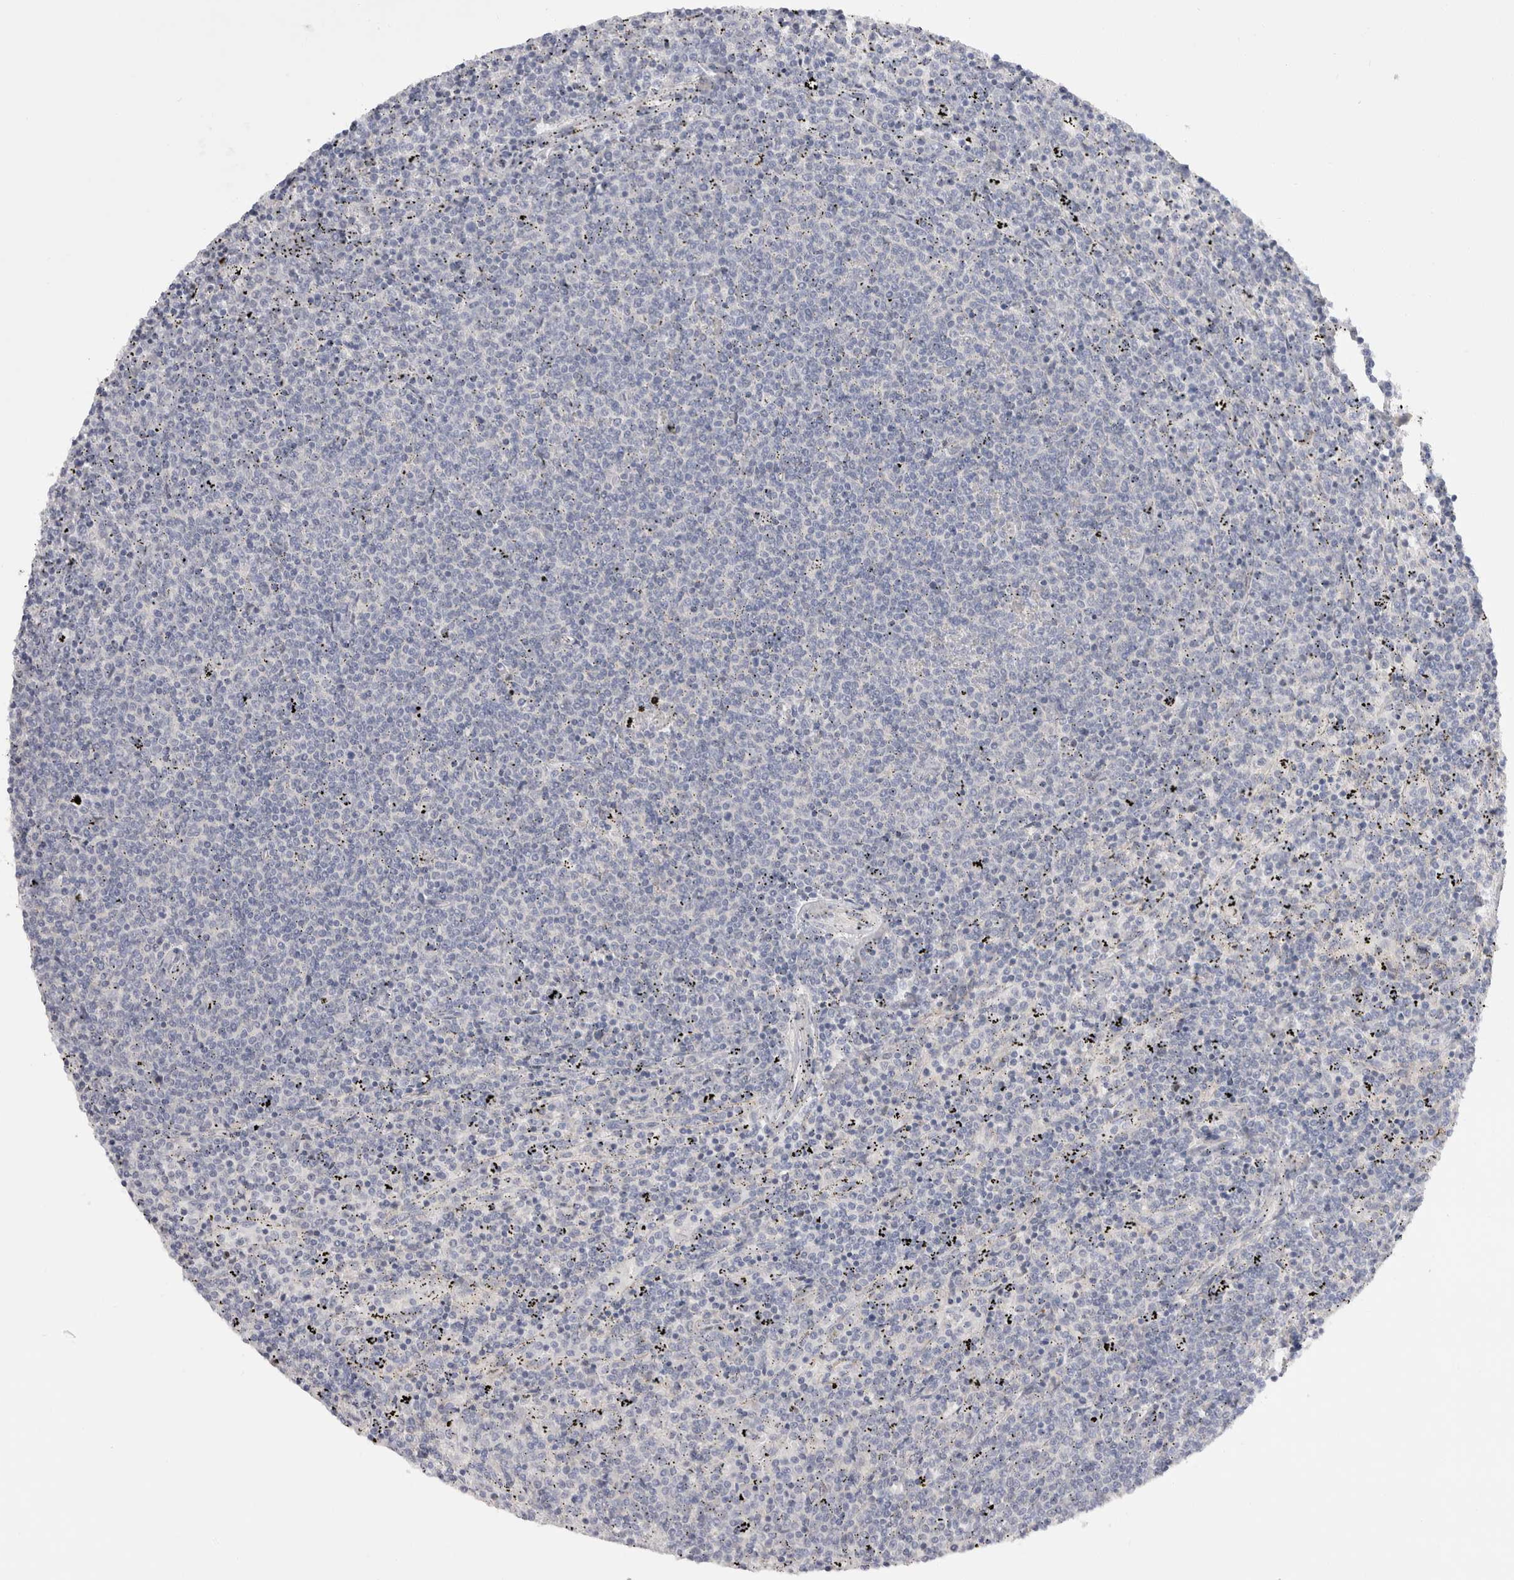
{"staining": {"intensity": "negative", "quantity": "none", "location": "none"}, "tissue": "lymphoma", "cell_type": "Tumor cells", "image_type": "cancer", "snomed": [{"axis": "morphology", "description": "Malignant lymphoma, non-Hodgkin's type, Low grade"}, {"axis": "topography", "description": "Spleen"}], "caption": "The histopathology image demonstrates no significant positivity in tumor cells of lymphoma.", "gene": "SPINK2", "patient": {"sex": "female", "age": 50}}